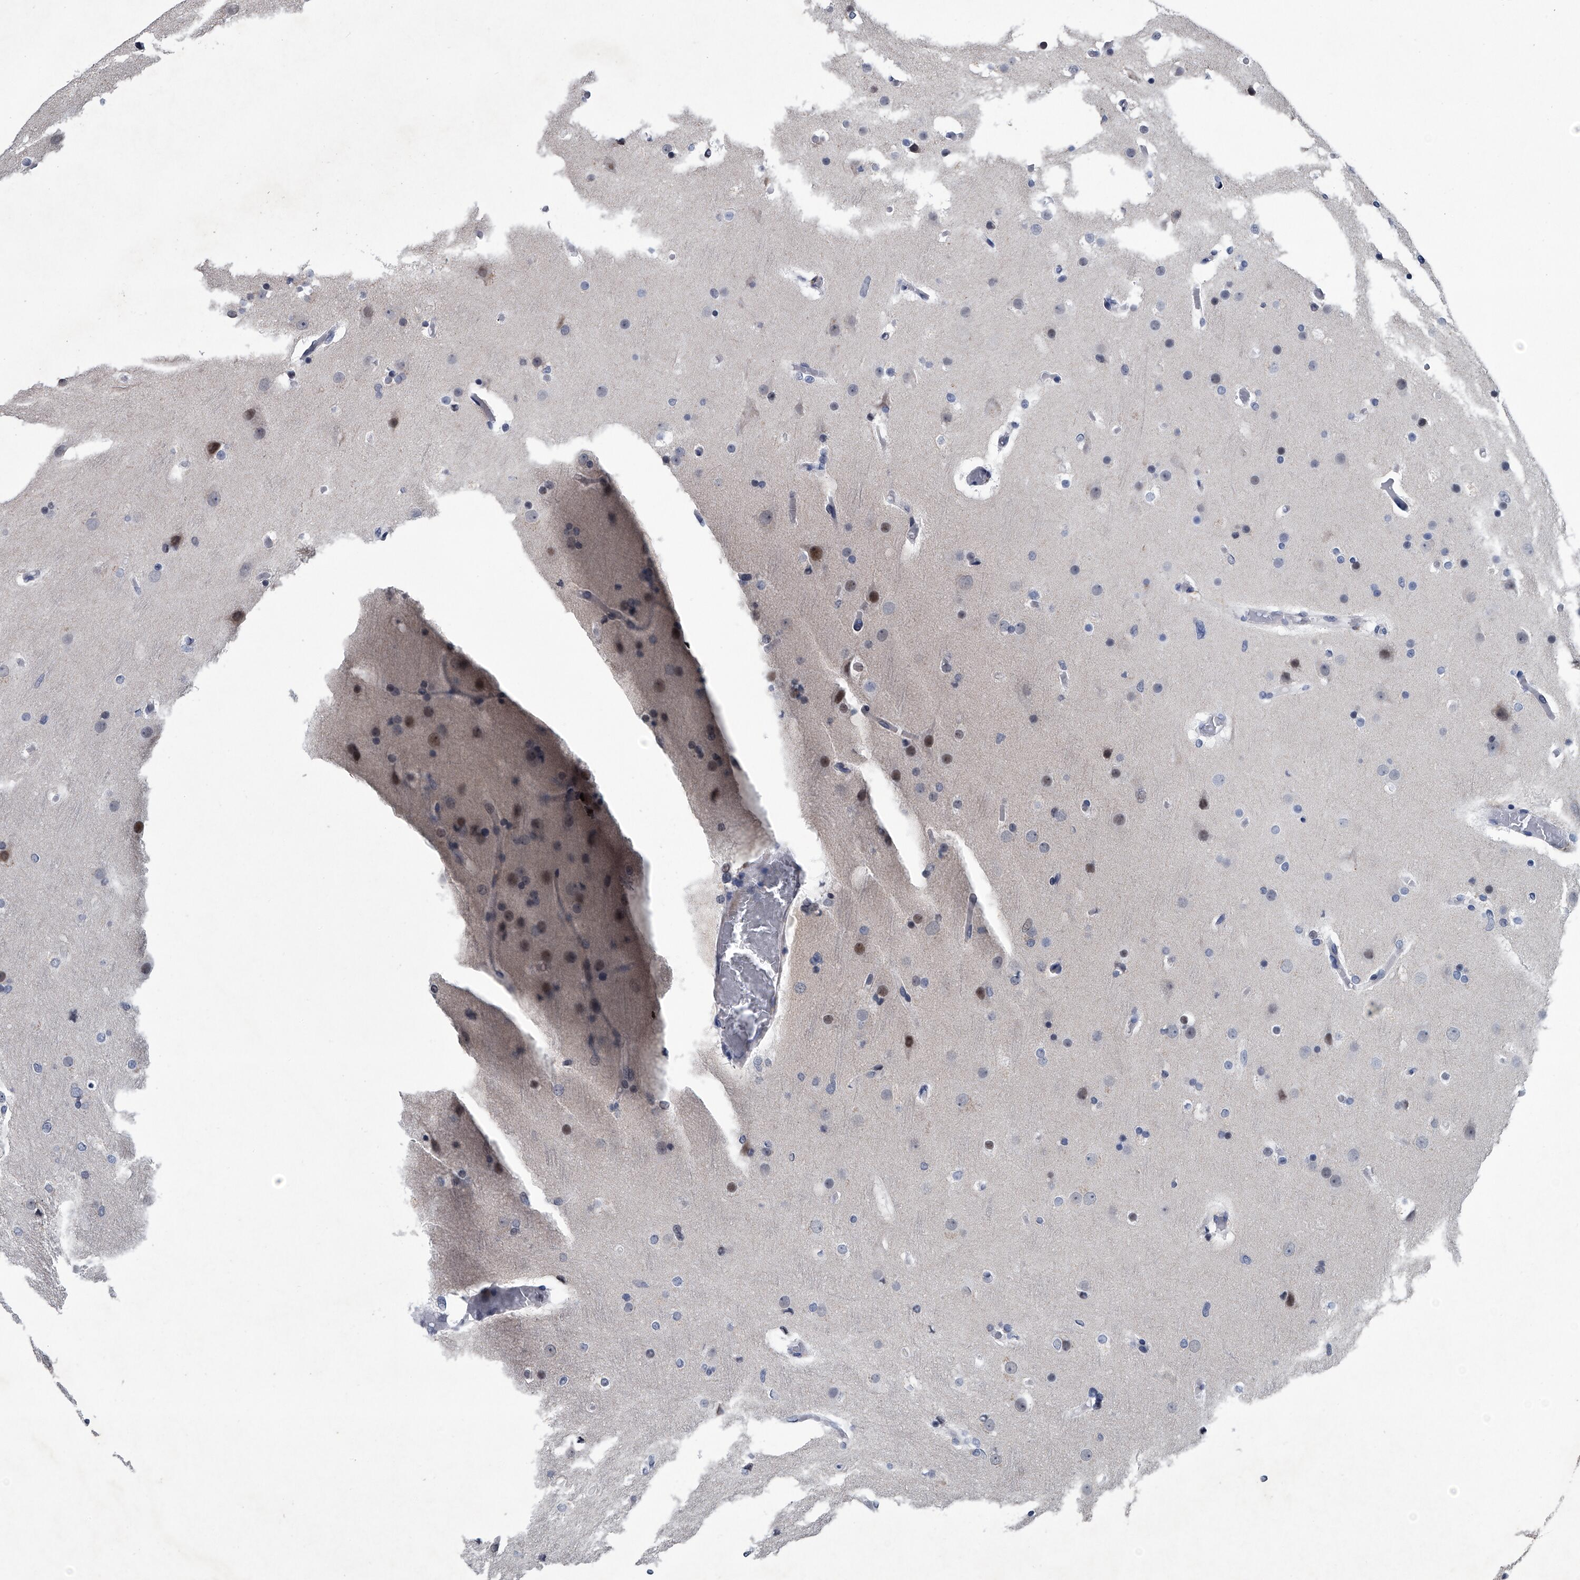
{"staining": {"intensity": "negative", "quantity": "none", "location": "none"}, "tissue": "glioma", "cell_type": "Tumor cells", "image_type": "cancer", "snomed": [{"axis": "morphology", "description": "Glioma, malignant, High grade"}, {"axis": "topography", "description": "Cerebral cortex"}], "caption": "The micrograph shows no staining of tumor cells in glioma.", "gene": "PPP2R5D", "patient": {"sex": "female", "age": 36}}